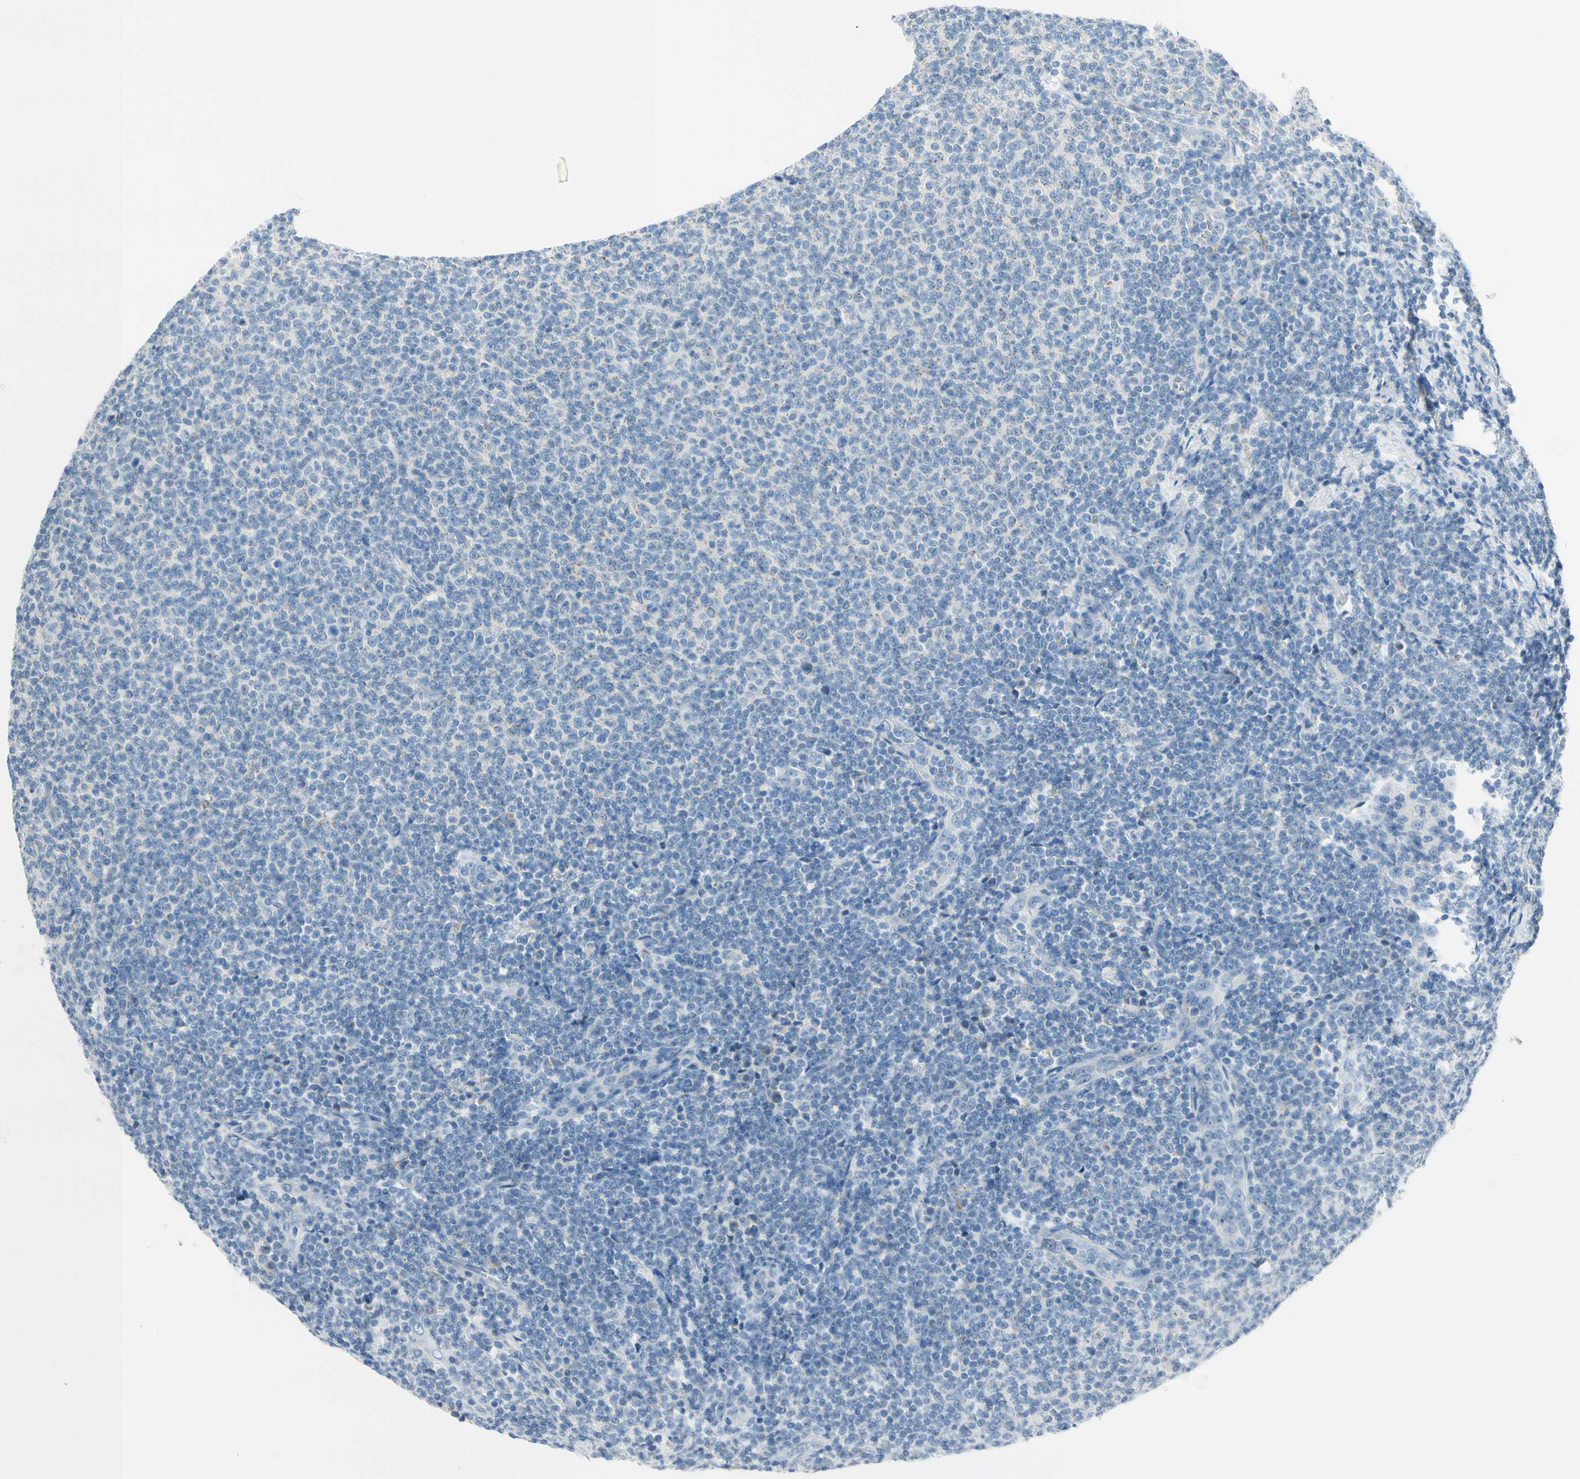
{"staining": {"intensity": "negative", "quantity": "none", "location": "none"}, "tissue": "lymphoma", "cell_type": "Tumor cells", "image_type": "cancer", "snomed": [{"axis": "morphology", "description": "Malignant lymphoma, non-Hodgkin's type, Low grade"}, {"axis": "topography", "description": "Lymph node"}], "caption": "This is an immunohistochemistry (IHC) photomicrograph of low-grade malignant lymphoma, non-Hodgkin's type. There is no expression in tumor cells.", "gene": "GALNT5", "patient": {"sex": "male", "age": 66}}